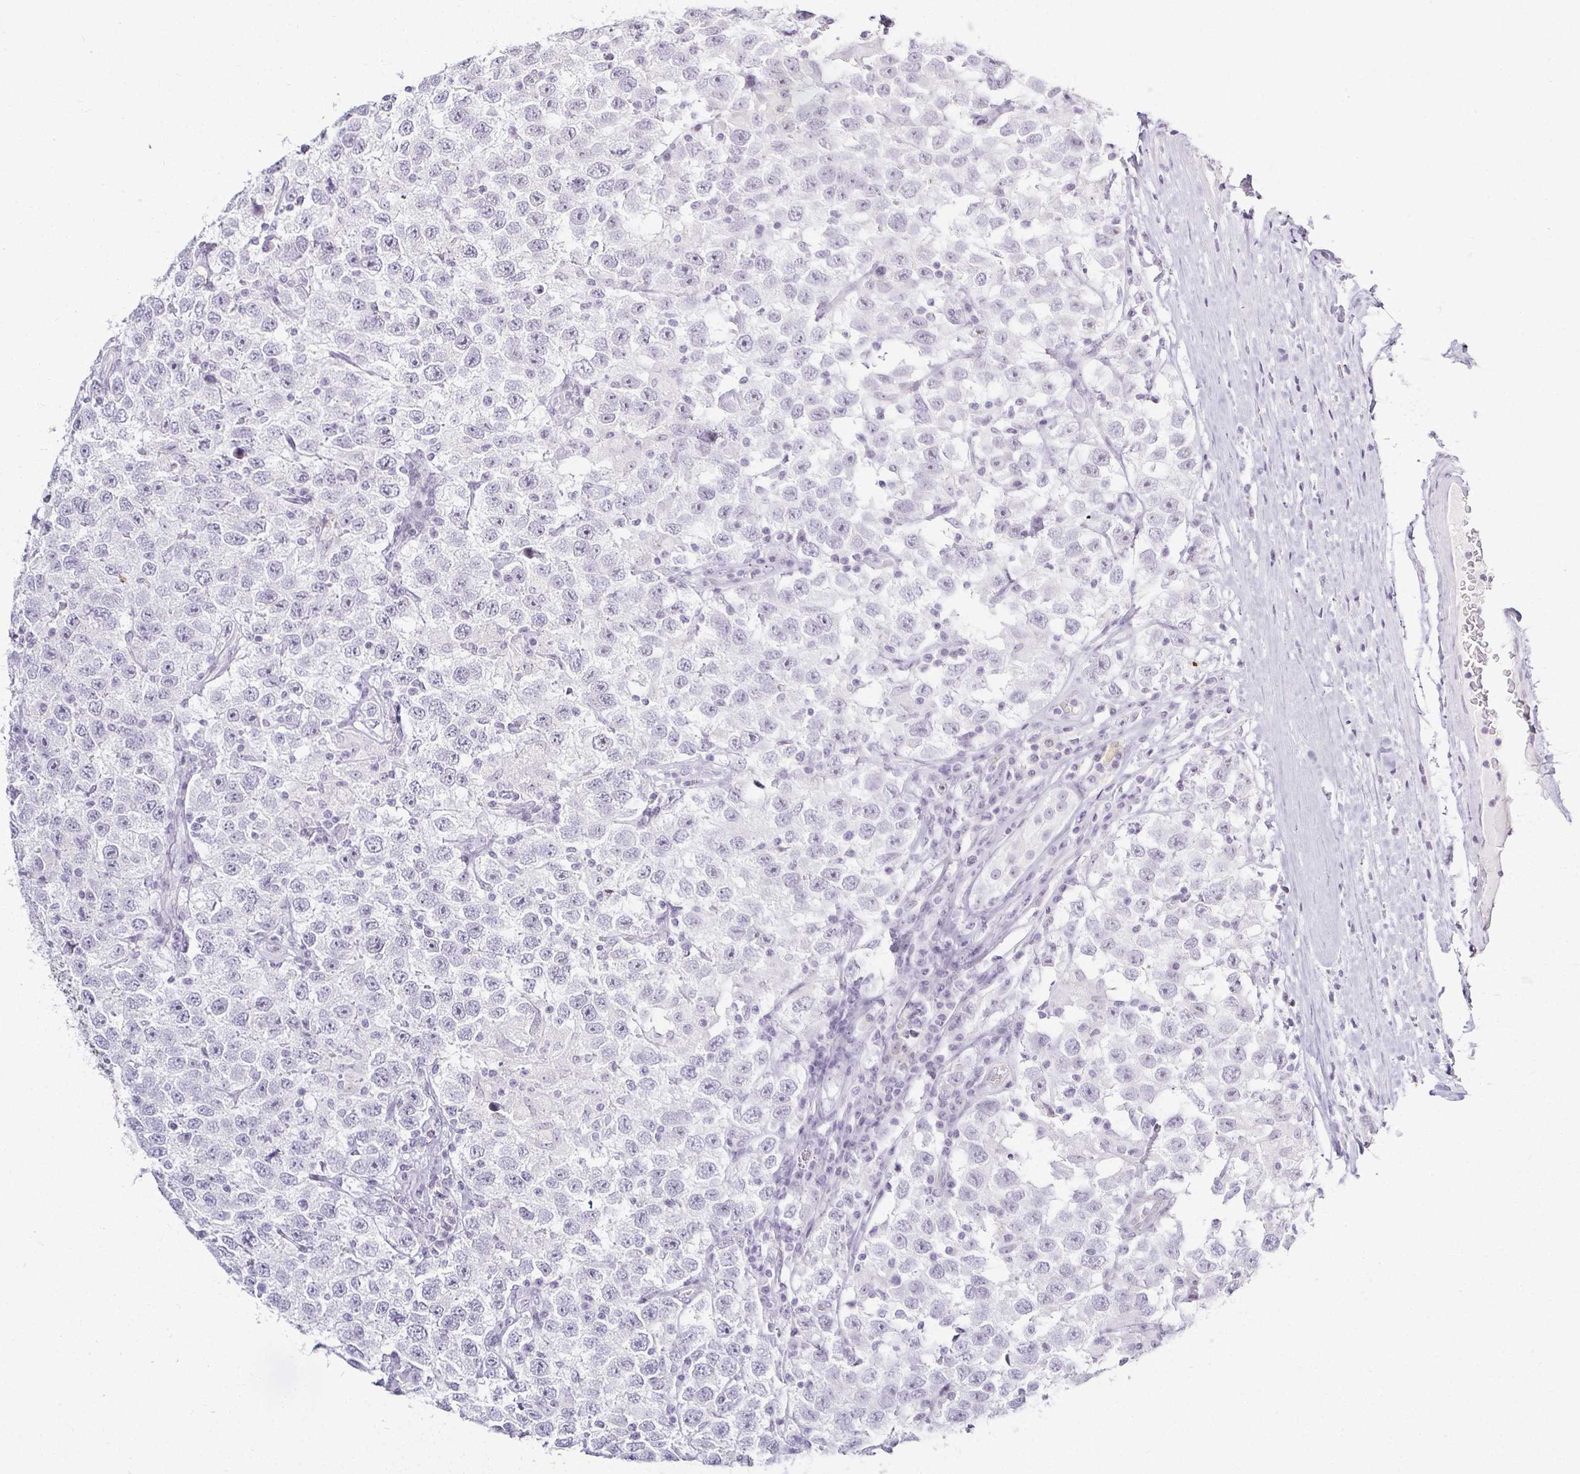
{"staining": {"intensity": "negative", "quantity": "none", "location": "none"}, "tissue": "testis cancer", "cell_type": "Tumor cells", "image_type": "cancer", "snomed": [{"axis": "morphology", "description": "Seminoma, NOS"}, {"axis": "topography", "description": "Testis"}], "caption": "Immunohistochemistry of human testis seminoma demonstrates no staining in tumor cells.", "gene": "ACAN", "patient": {"sex": "male", "age": 41}}